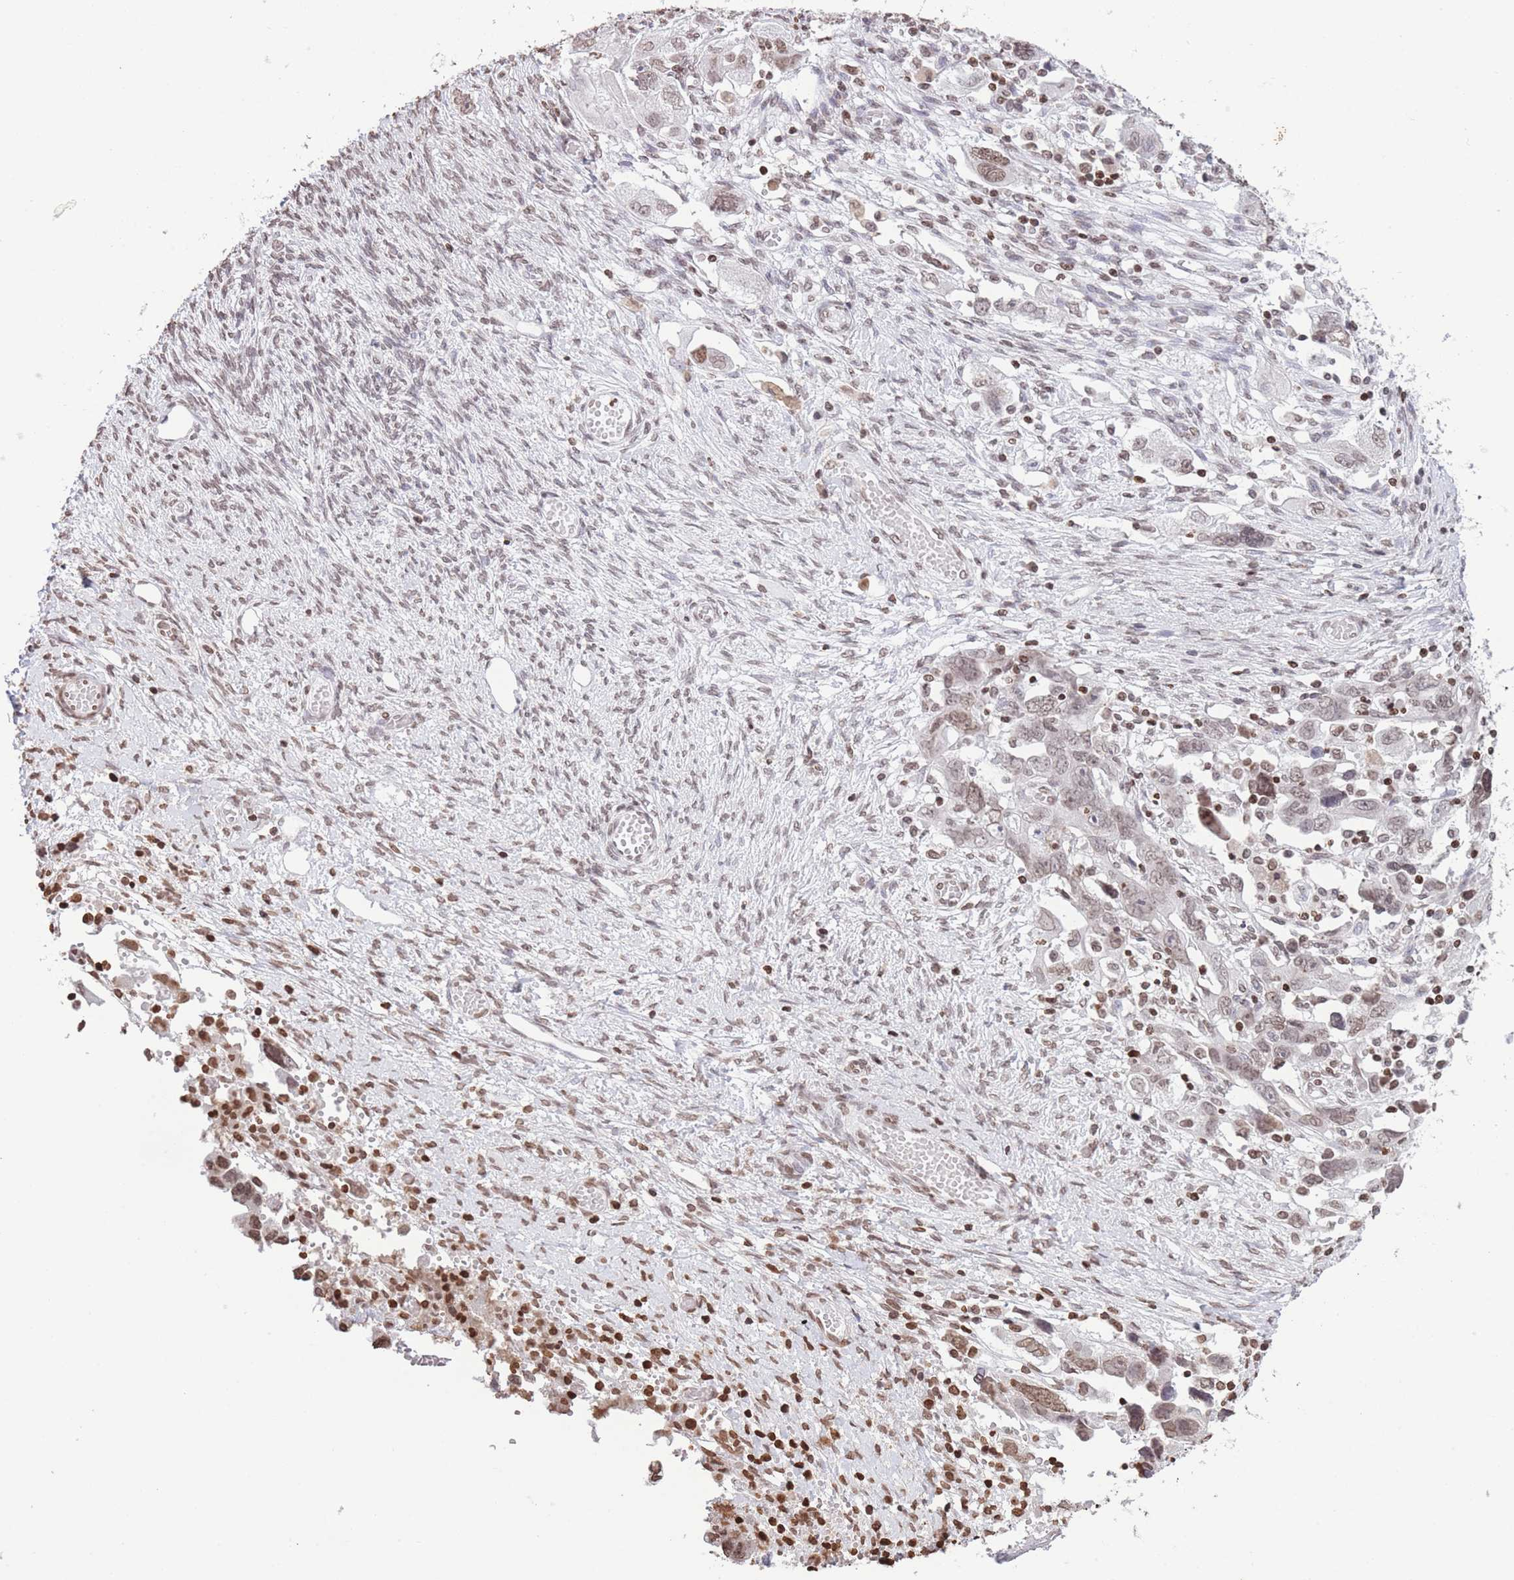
{"staining": {"intensity": "moderate", "quantity": ">75%", "location": "nuclear"}, "tissue": "ovarian cancer", "cell_type": "Tumor cells", "image_type": "cancer", "snomed": [{"axis": "morphology", "description": "Carcinoma, NOS"}, {"axis": "morphology", "description": "Cystadenocarcinoma, serous, NOS"}, {"axis": "topography", "description": "Ovary"}], "caption": "Immunohistochemical staining of human ovarian cancer (carcinoma) displays moderate nuclear protein positivity in about >75% of tumor cells.", "gene": "H2BC11", "patient": {"sex": "female", "age": 69}}